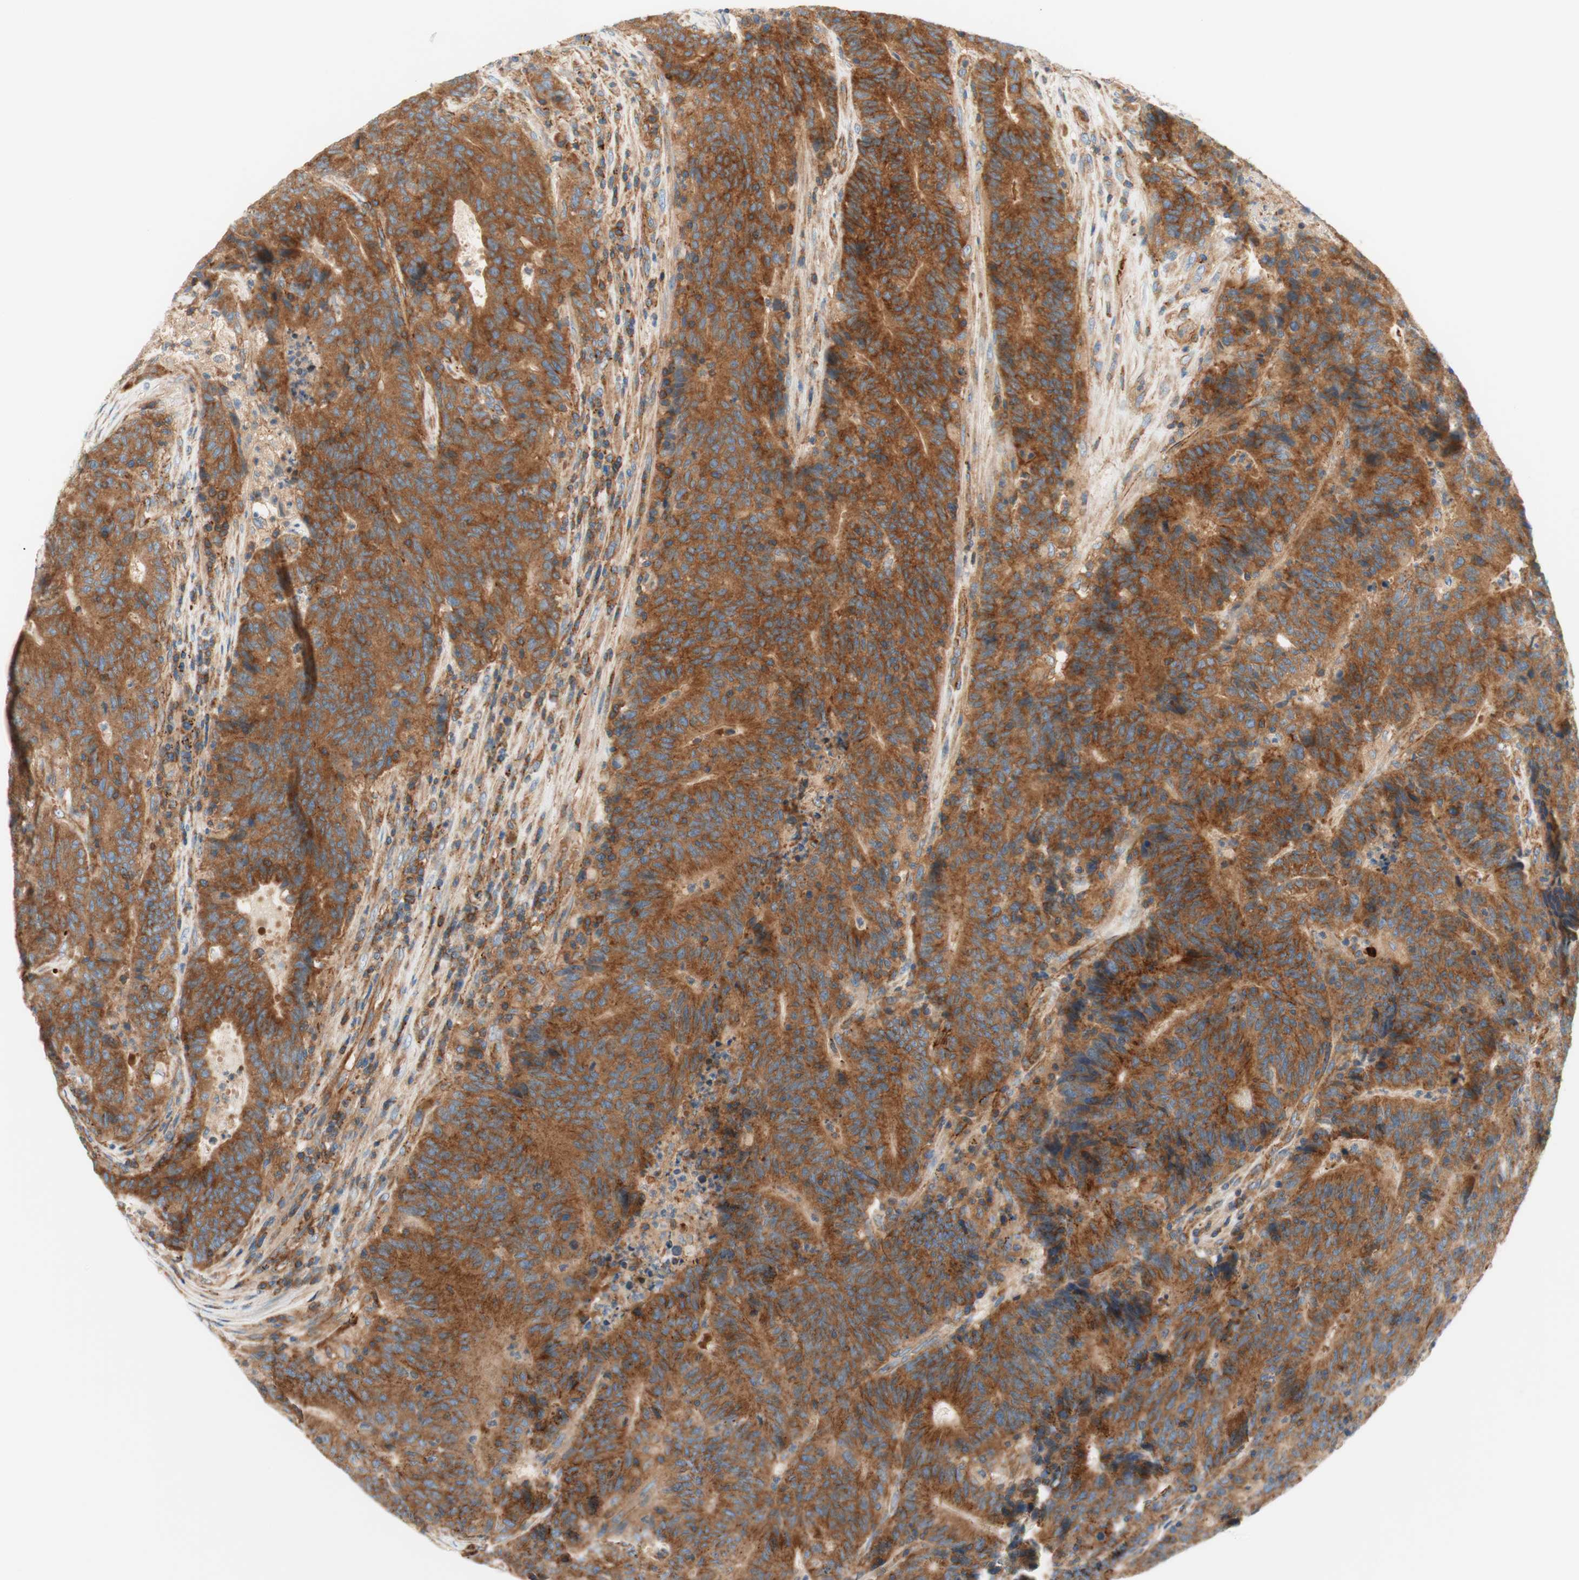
{"staining": {"intensity": "strong", "quantity": ">75%", "location": "cytoplasmic/membranous"}, "tissue": "colorectal cancer", "cell_type": "Tumor cells", "image_type": "cancer", "snomed": [{"axis": "morphology", "description": "Normal tissue, NOS"}, {"axis": "morphology", "description": "Adenocarcinoma, NOS"}, {"axis": "topography", "description": "Colon"}], "caption": "Immunohistochemistry (DAB (3,3'-diaminobenzidine)) staining of human colorectal cancer displays strong cytoplasmic/membranous protein positivity in about >75% of tumor cells. The staining is performed using DAB (3,3'-diaminobenzidine) brown chromogen to label protein expression. The nuclei are counter-stained blue using hematoxylin.", "gene": "VPS26A", "patient": {"sex": "female", "age": 75}}